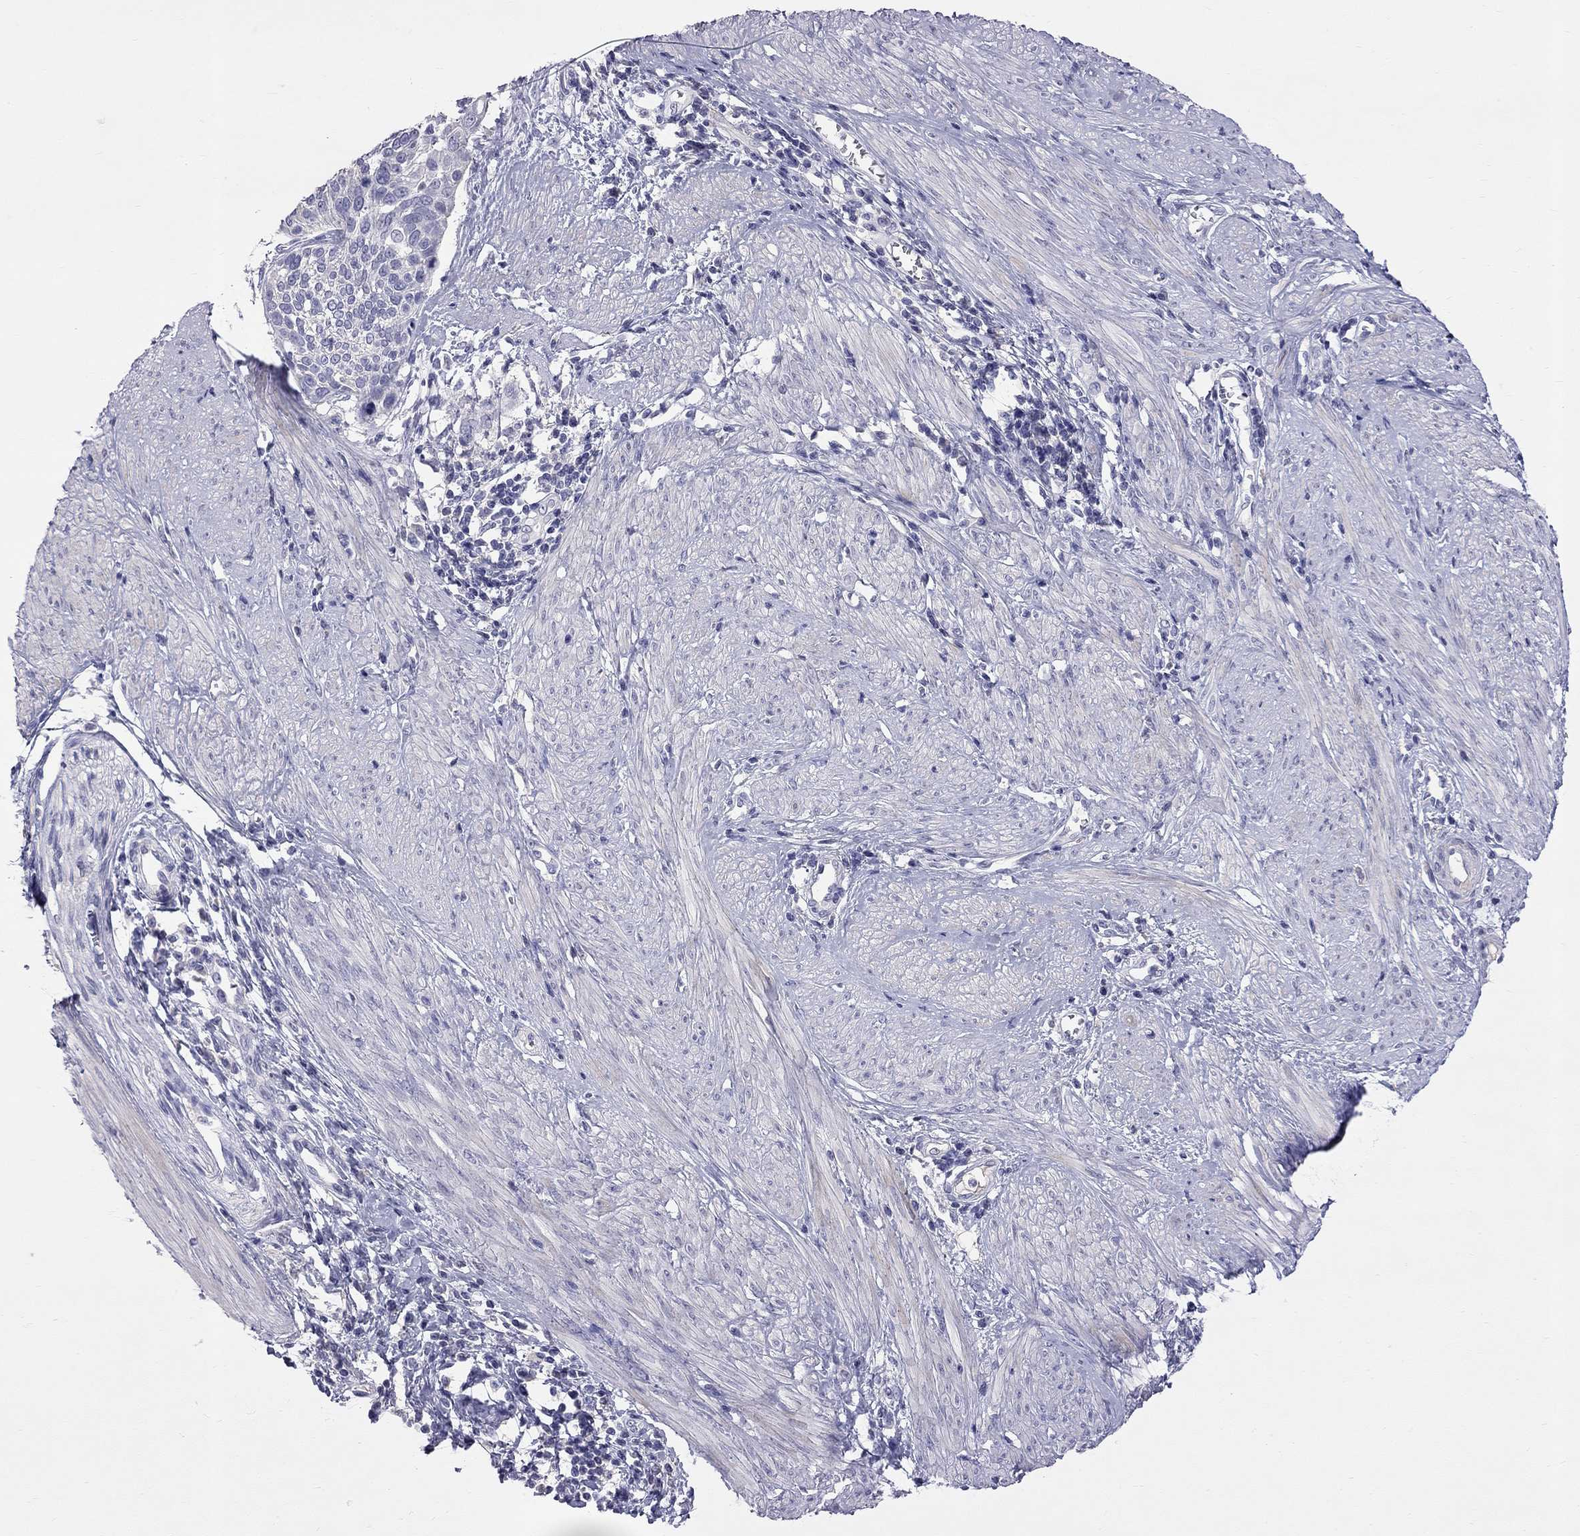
{"staining": {"intensity": "negative", "quantity": "none", "location": "none"}, "tissue": "cervical cancer", "cell_type": "Tumor cells", "image_type": "cancer", "snomed": [{"axis": "morphology", "description": "Squamous cell carcinoma, NOS"}, {"axis": "topography", "description": "Cervix"}], "caption": "Immunohistochemical staining of human cervical cancer (squamous cell carcinoma) reveals no significant staining in tumor cells. Brightfield microscopy of immunohistochemistry stained with DAB (brown) and hematoxylin (blue), captured at high magnification.", "gene": "CFAP91", "patient": {"sex": "female", "age": 39}}